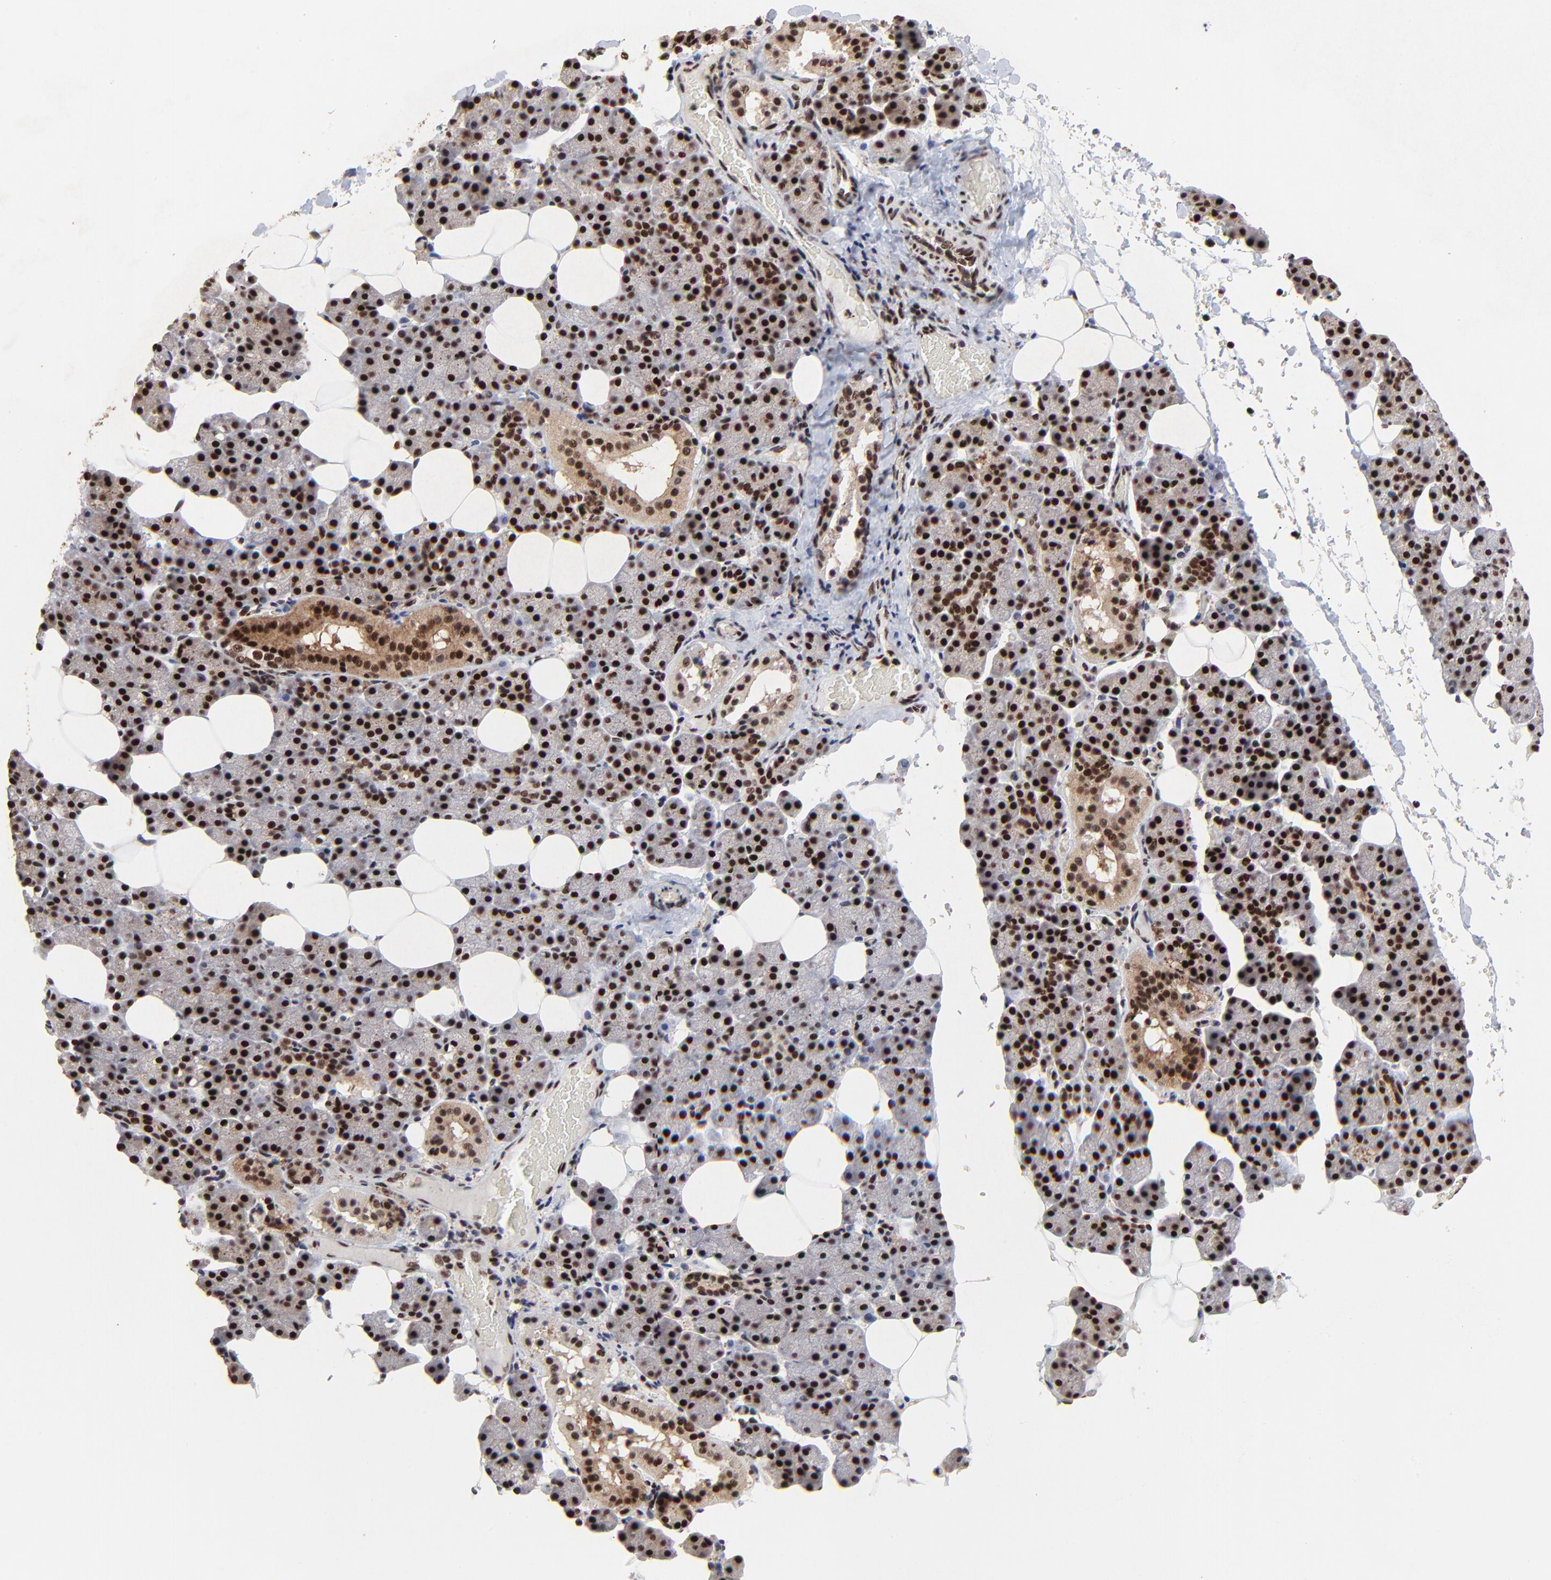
{"staining": {"intensity": "strong", "quantity": "<25%", "location": "cytoplasmic/membranous,nuclear"}, "tissue": "salivary gland", "cell_type": "Glandular cells", "image_type": "normal", "snomed": [{"axis": "morphology", "description": "Normal tissue, NOS"}, {"axis": "topography", "description": "Lymph node"}, {"axis": "topography", "description": "Salivary gland"}], "caption": "Immunohistochemical staining of normal salivary gland demonstrates medium levels of strong cytoplasmic/membranous,nuclear positivity in about <25% of glandular cells.", "gene": "RBM22", "patient": {"sex": "male", "age": 8}}